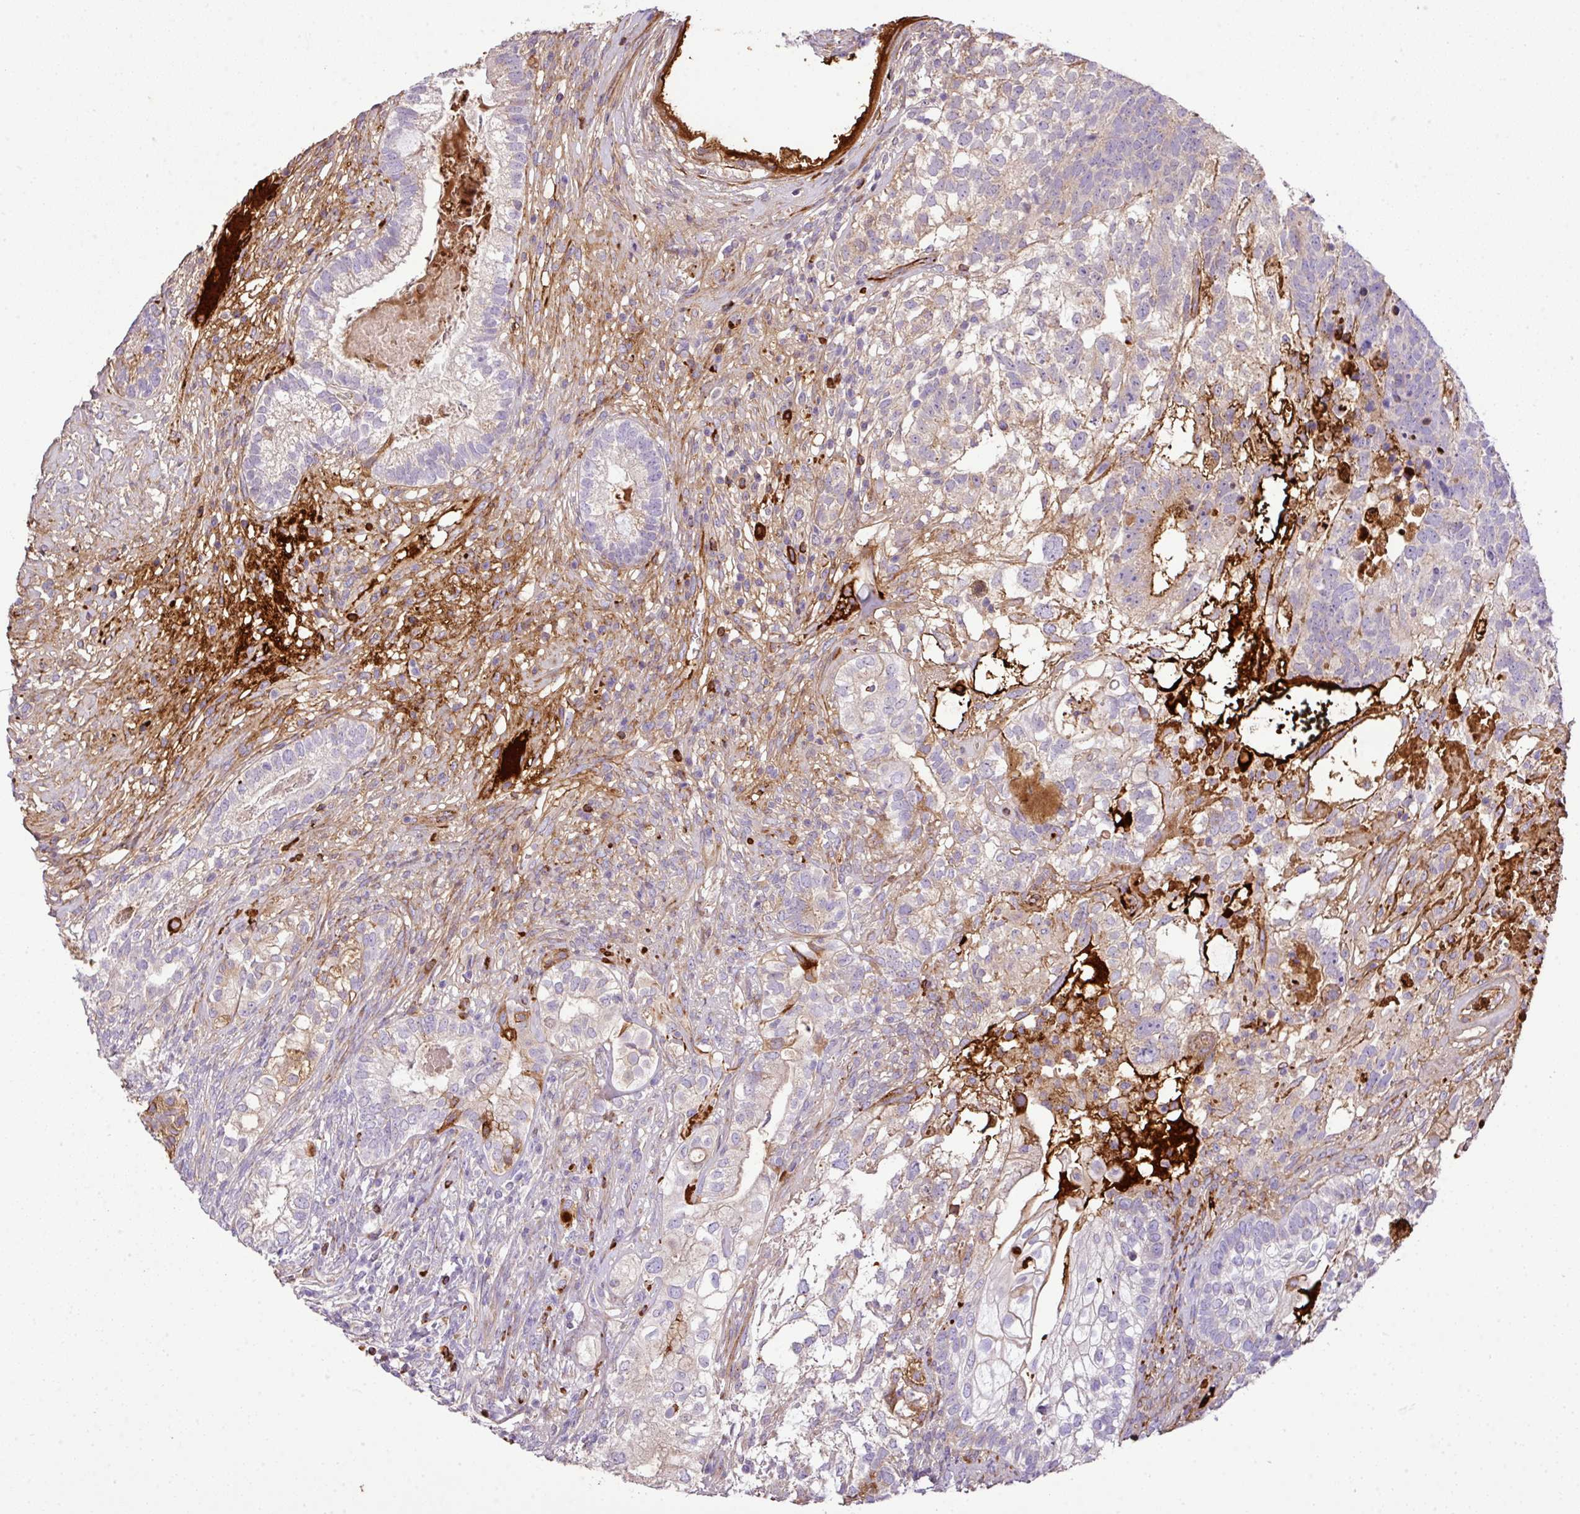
{"staining": {"intensity": "moderate", "quantity": "<25%", "location": "cytoplasmic/membranous"}, "tissue": "testis cancer", "cell_type": "Tumor cells", "image_type": "cancer", "snomed": [{"axis": "morphology", "description": "Seminoma, NOS"}, {"axis": "morphology", "description": "Carcinoma, Embryonal, NOS"}, {"axis": "topography", "description": "Testis"}], "caption": "Protein staining of testis seminoma tissue demonstrates moderate cytoplasmic/membranous staining in about <25% of tumor cells.", "gene": "CTXN2", "patient": {"sex": "male", "age": 41}}